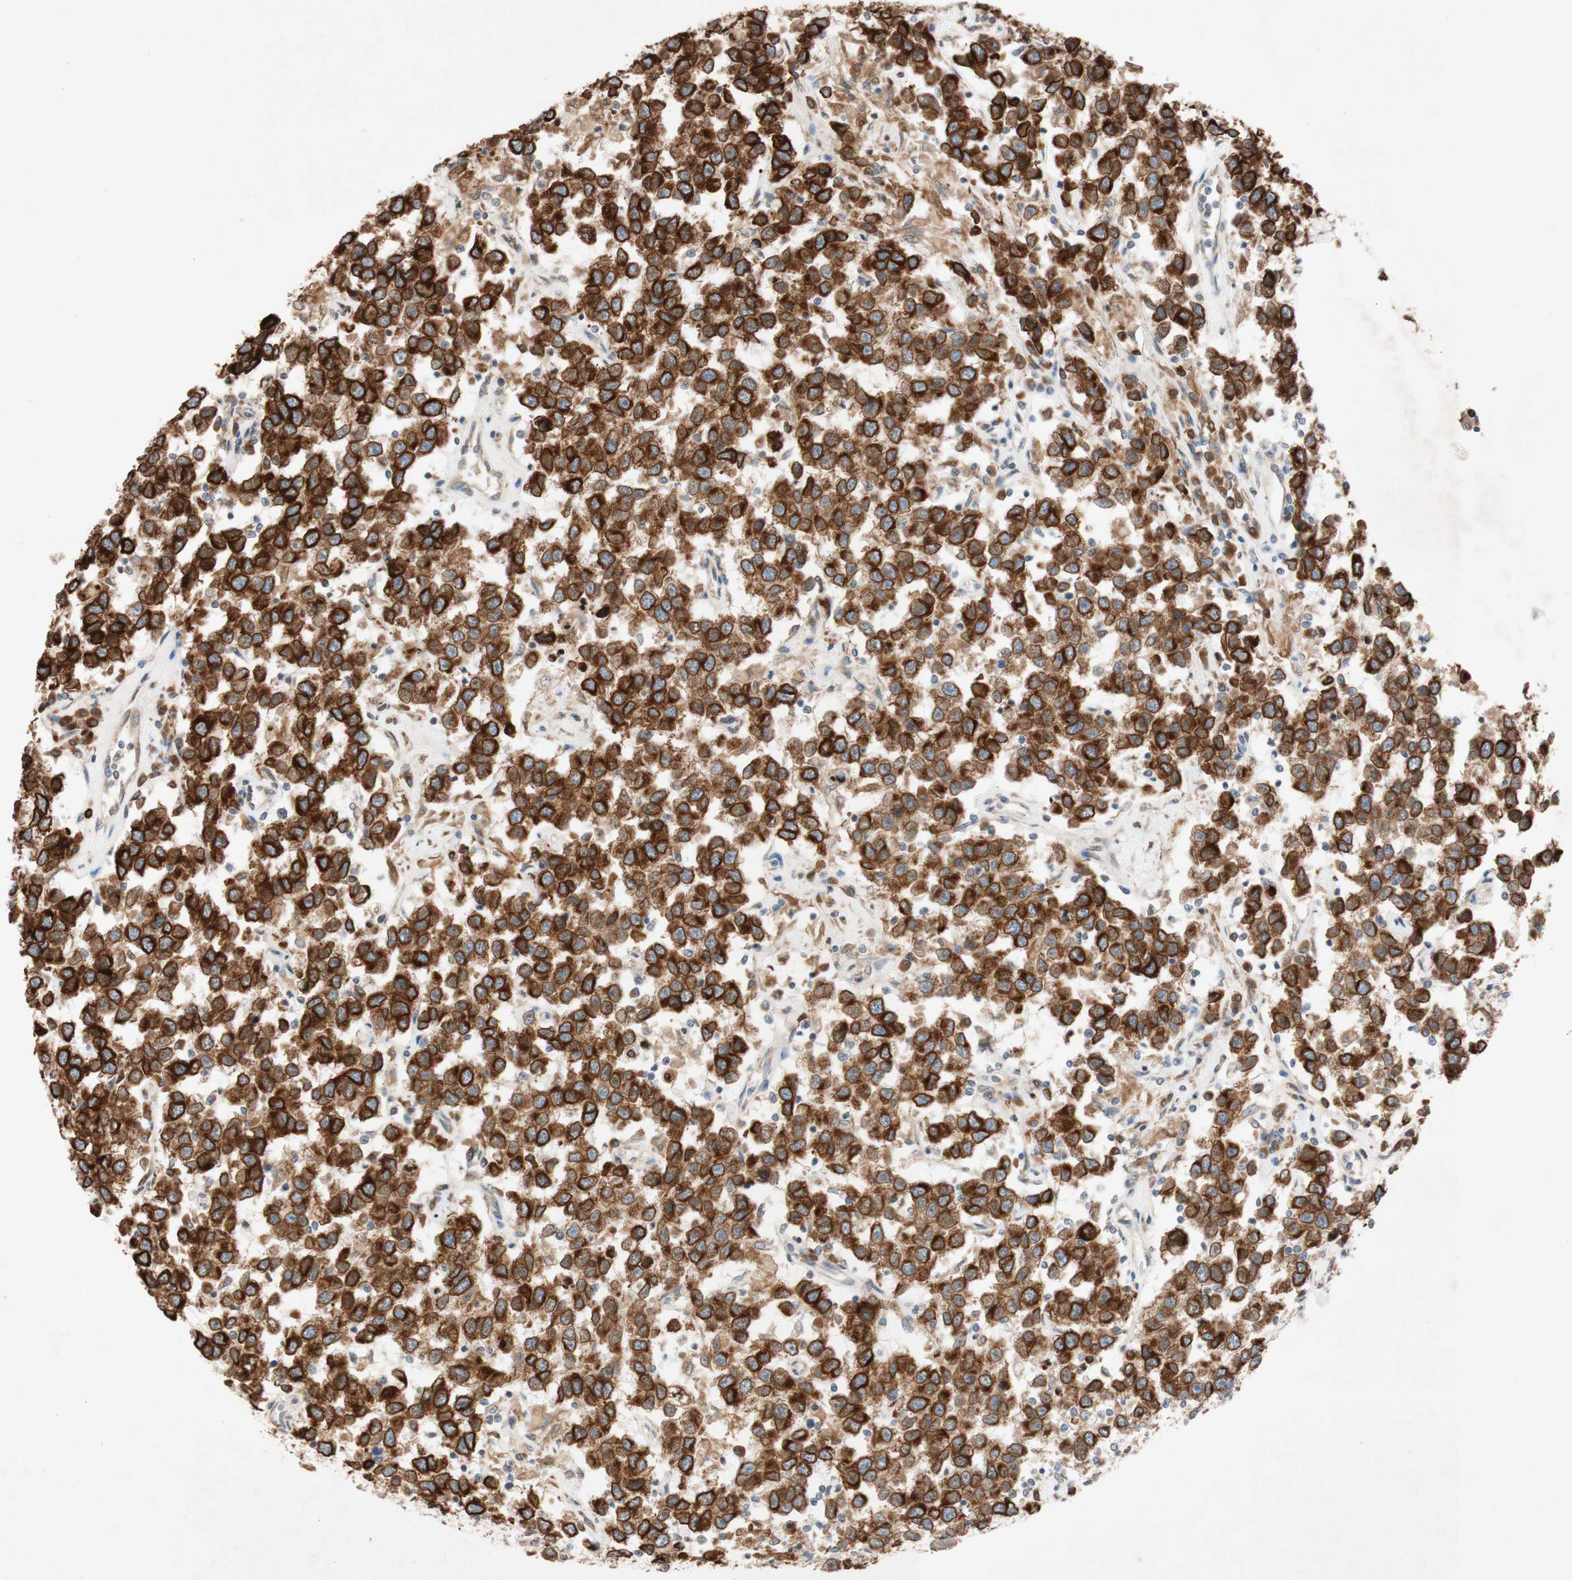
{"staining": {"intensity": "strong", "quantity": ">75%", "location": "cytoplasmic/membranous,nuclear"}, "tissue": "testis cancer", "cell_type": "Tumor cells", "image_type": "cancer", "snomed": [{"axis": "morphology", "description": "Seminoma, NOS"}, {"axis": "topography", "description": "Testis"}], "caption": "Approximately >75% of tumor cells in testis cancer (seminoma) reveal strong cytoplasmic/membranous and nuclear protein positivity as visualized by brown immunohistochemical staining.", "gene": "PTPRU", "patient": {"sex": "male", "age": 41}}